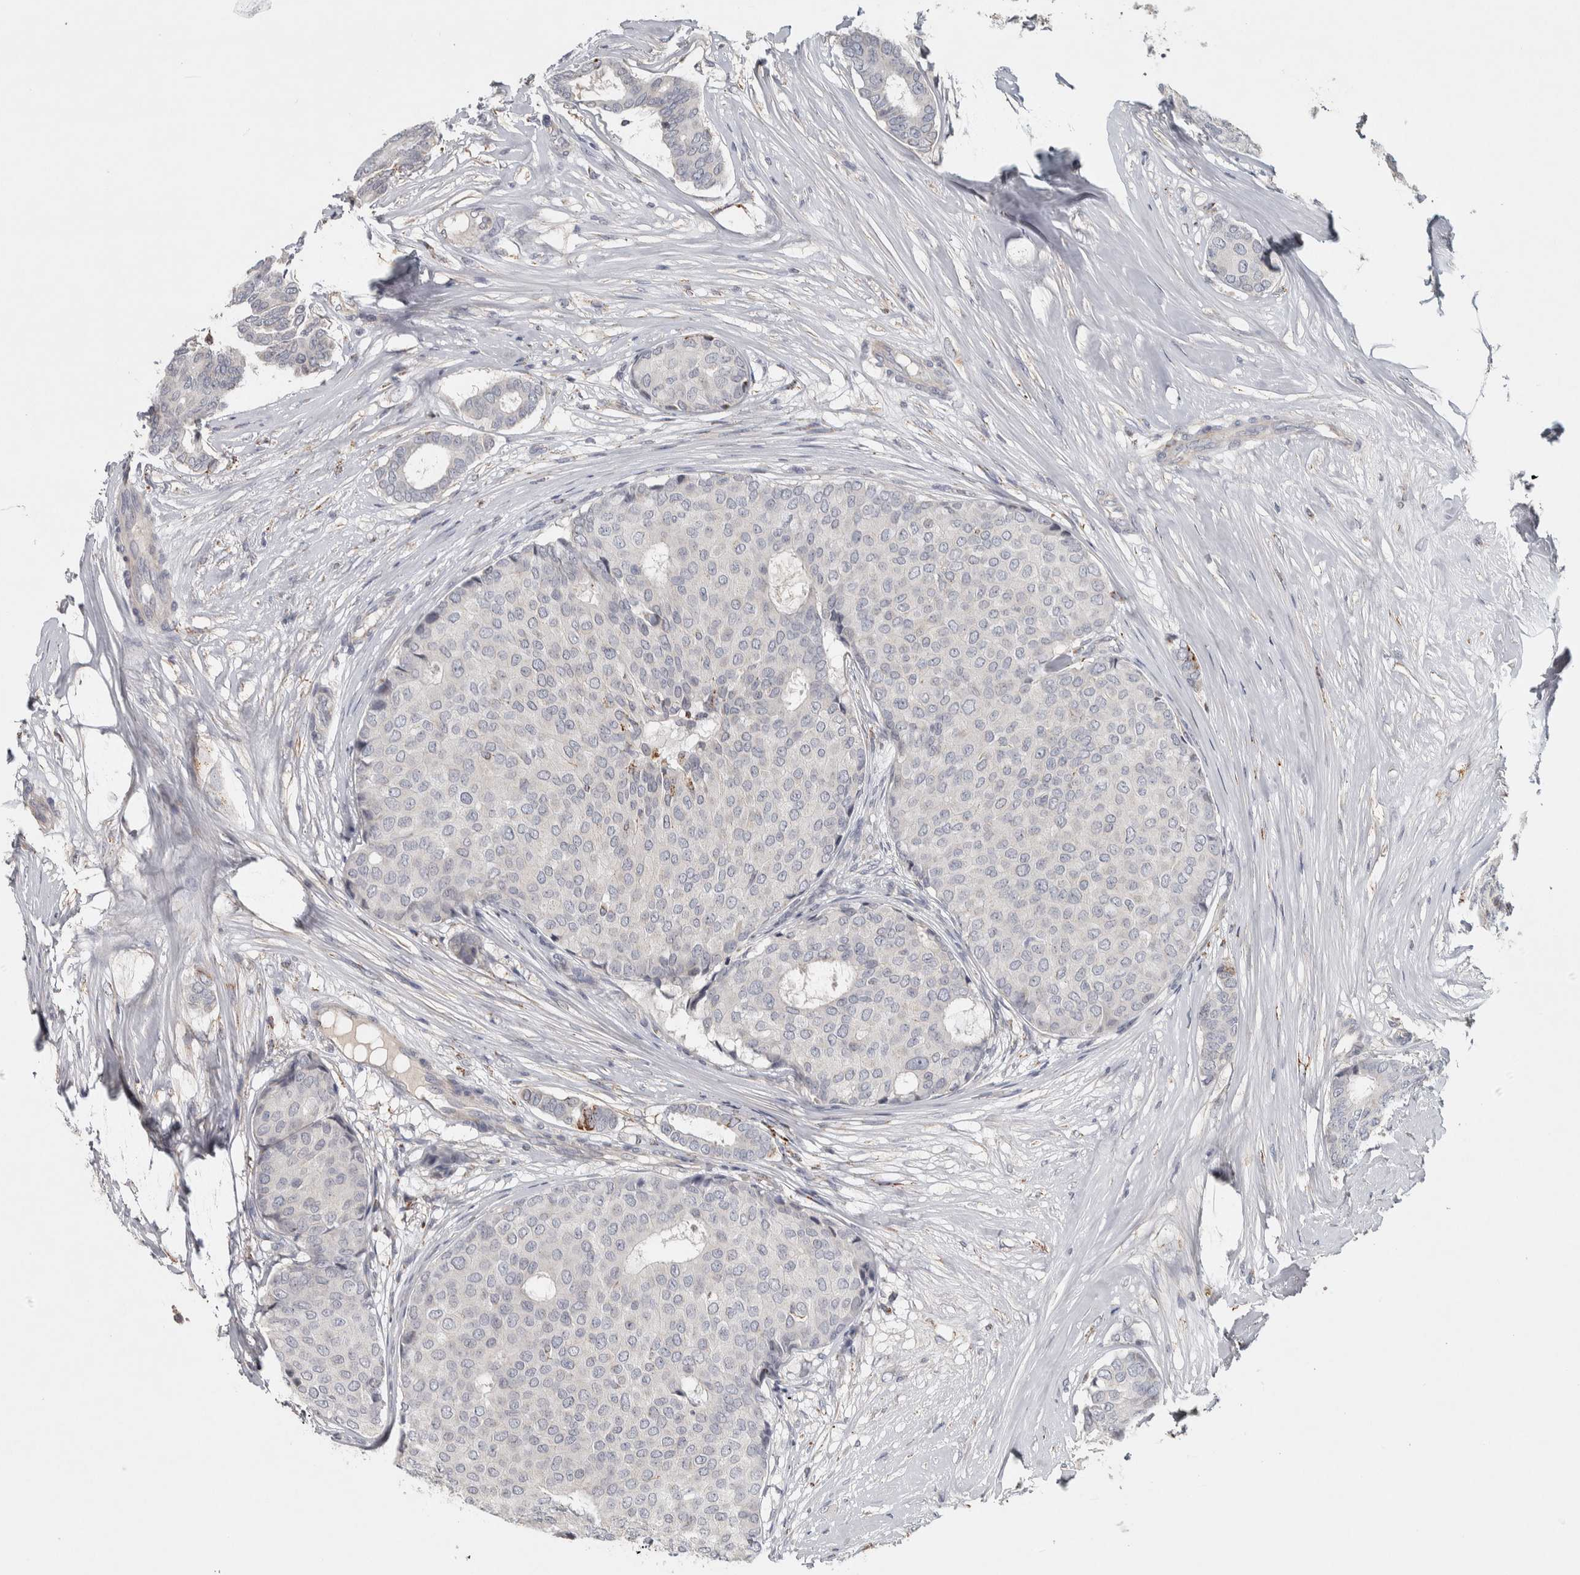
{"staining": {"intensity": "negative", "quantity": "none", "location": "none"}, "tissue": "breast cancer", "cell_type": "Tumor cells", "image_type": "cancer", "snomed": [{"axis": "morphology", "description": "Duct carcinoma"}, {"axis": "topography", "description": "Breast"}], "caption": "Immunohistochemistry of human breast cancer exhibits no expression in tumor cells. Brightfield microscopy of IHC stained with DAB (brown) and hematoxylin (blue), captured at high magnification.", "gene": "FAM78A", "patient": {"sex": "female", "age": 75}}